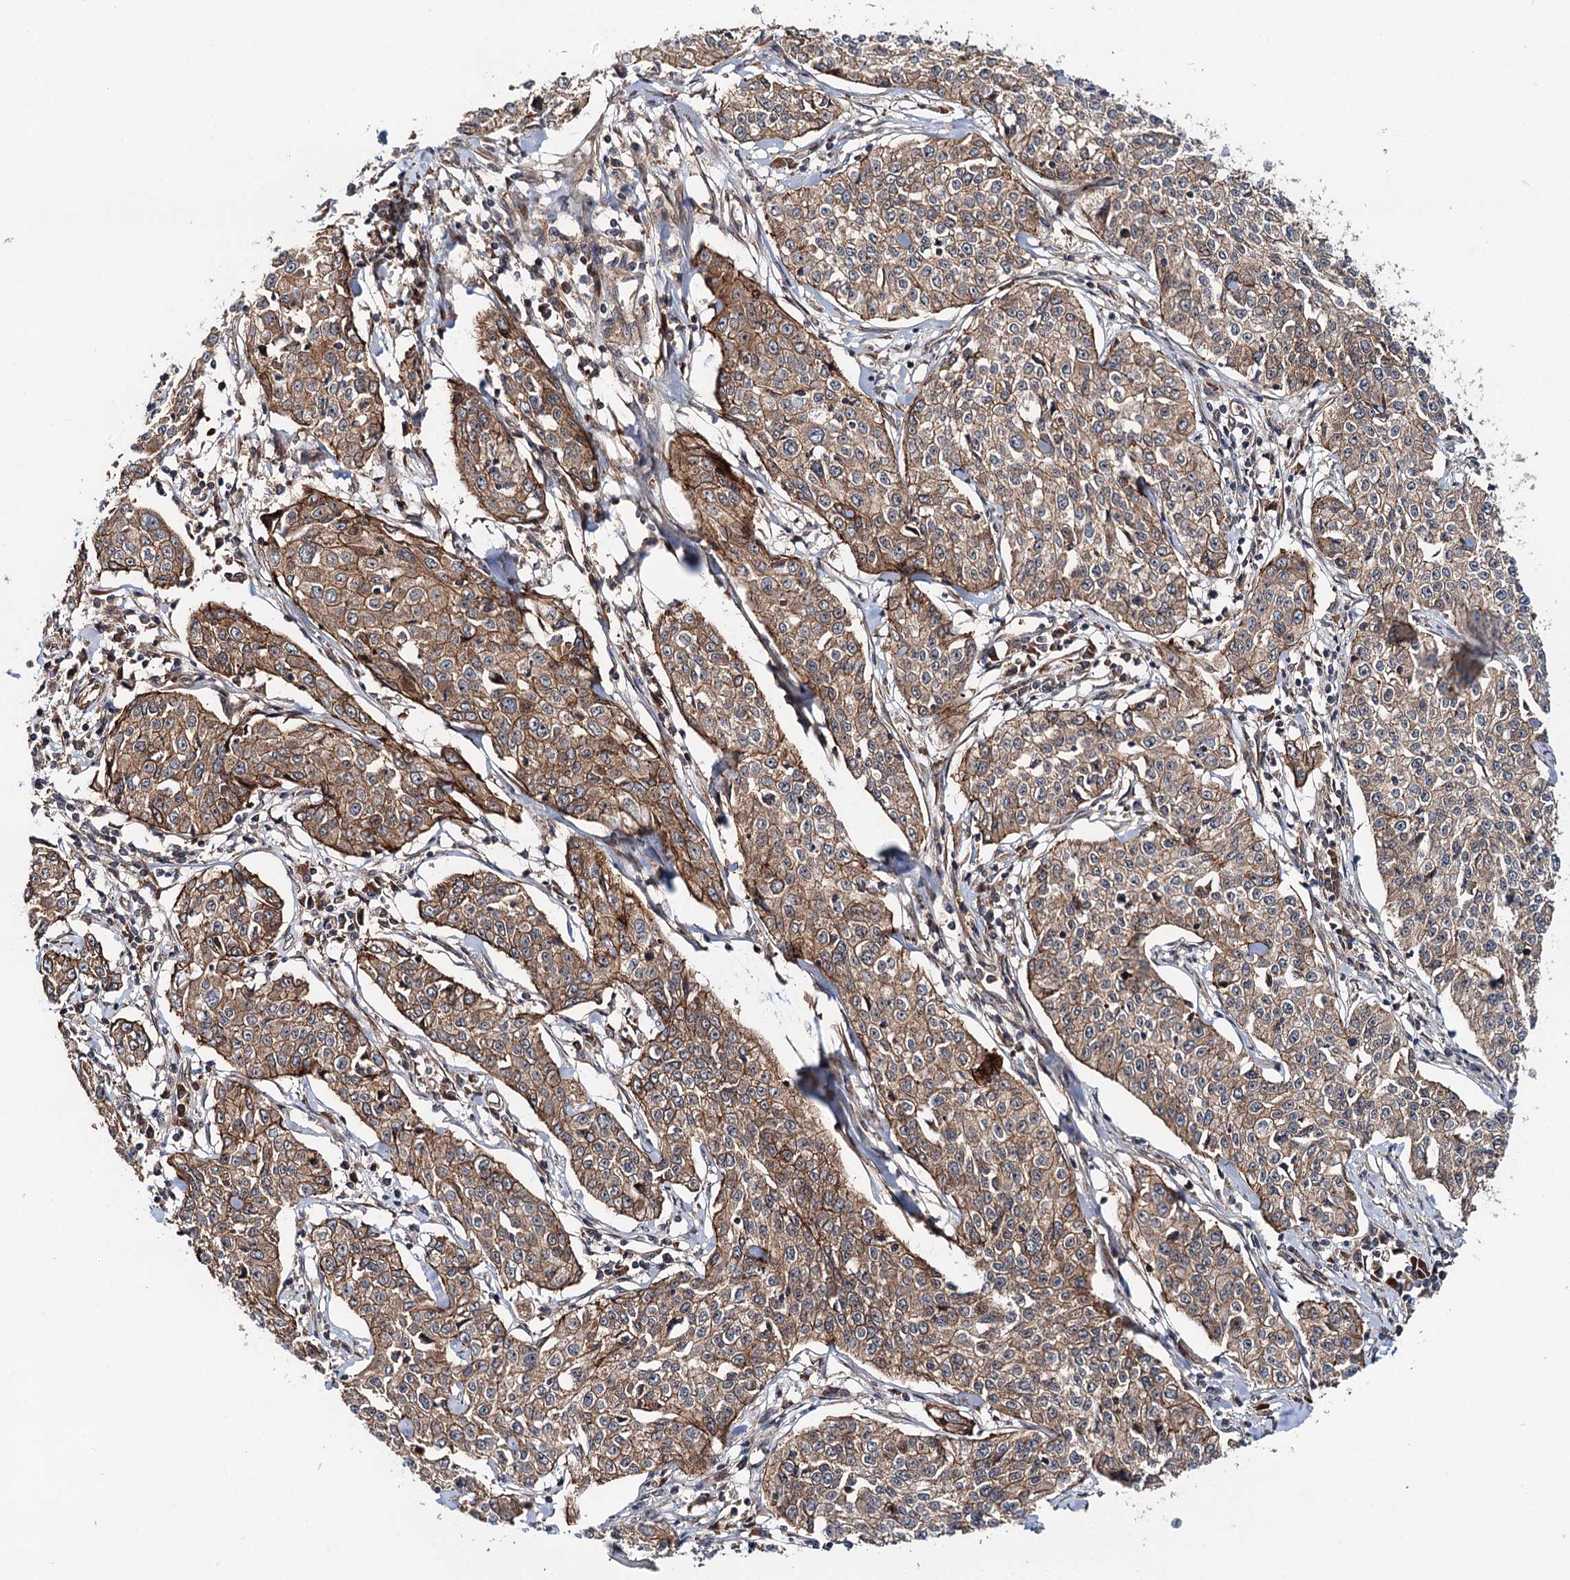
{"staining": {"intensity": "moderate", "quantity": ">75%", "location": "cytoplasmic/membranous"}, "tissue": "cervical cancer", "cell_type": "Tumor cells", "image_type": "cancer", "snomed": [{"axis": "morphology", "description": "Squamous cell carcinoma, NOS"}, {"axis": "topography", "description": "Cervix"}], "caption": "The immunohistochemical stain shows moderate cytoplasmic/membranous expression in tumor cells of squamous cell carcinoma (cervical) tissue. (DAB (3,3'-diaminobenzidine) IHC with brightfield microscopy, high magnification).", "gene": "ADGRG4", "patient": {"sex": "female", "age": 35}}